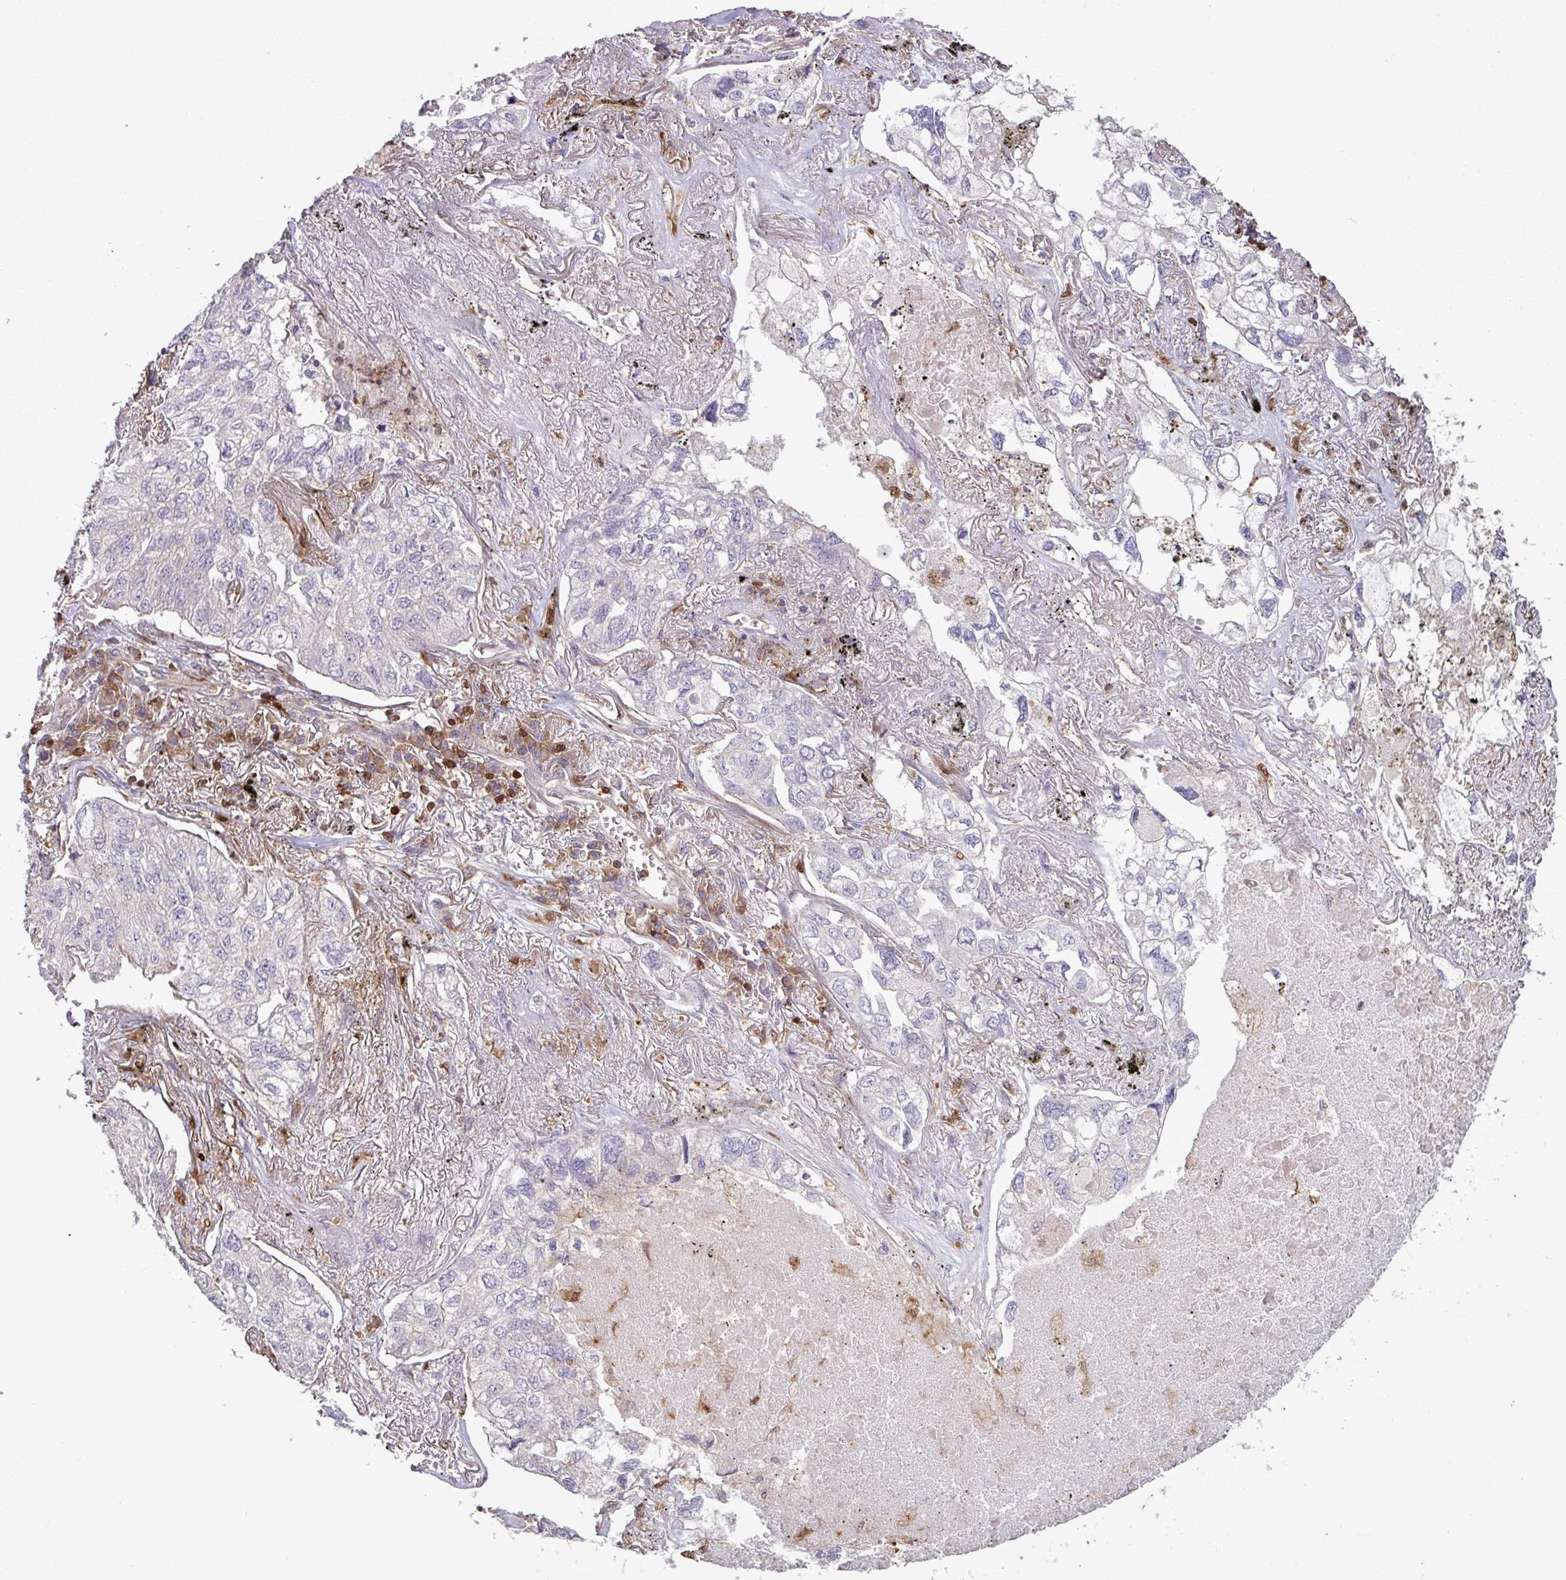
{"staining": {"intensity": "negative", "quantity": "none", "location": "none"}, "tissue": "lung cancer", "cell_type": "Tumor cells", "image_type": "cancer", "snomed": [{"axis": "morphology", "description": "Adenocarcinoma, NOS"}, {"axis": "topography", "description": "Lung"}], "caption": "An immunohistochemistry photomicrograph of adenocarcinoma (lung) is shown. There is no staining in tumor cells of adenocarcinoma (lung). (Immunohistochemistry, brightfield microscopy, high magnification).", "gene": "SEC61G", "patient": {"sex": "male", "age": 65}}